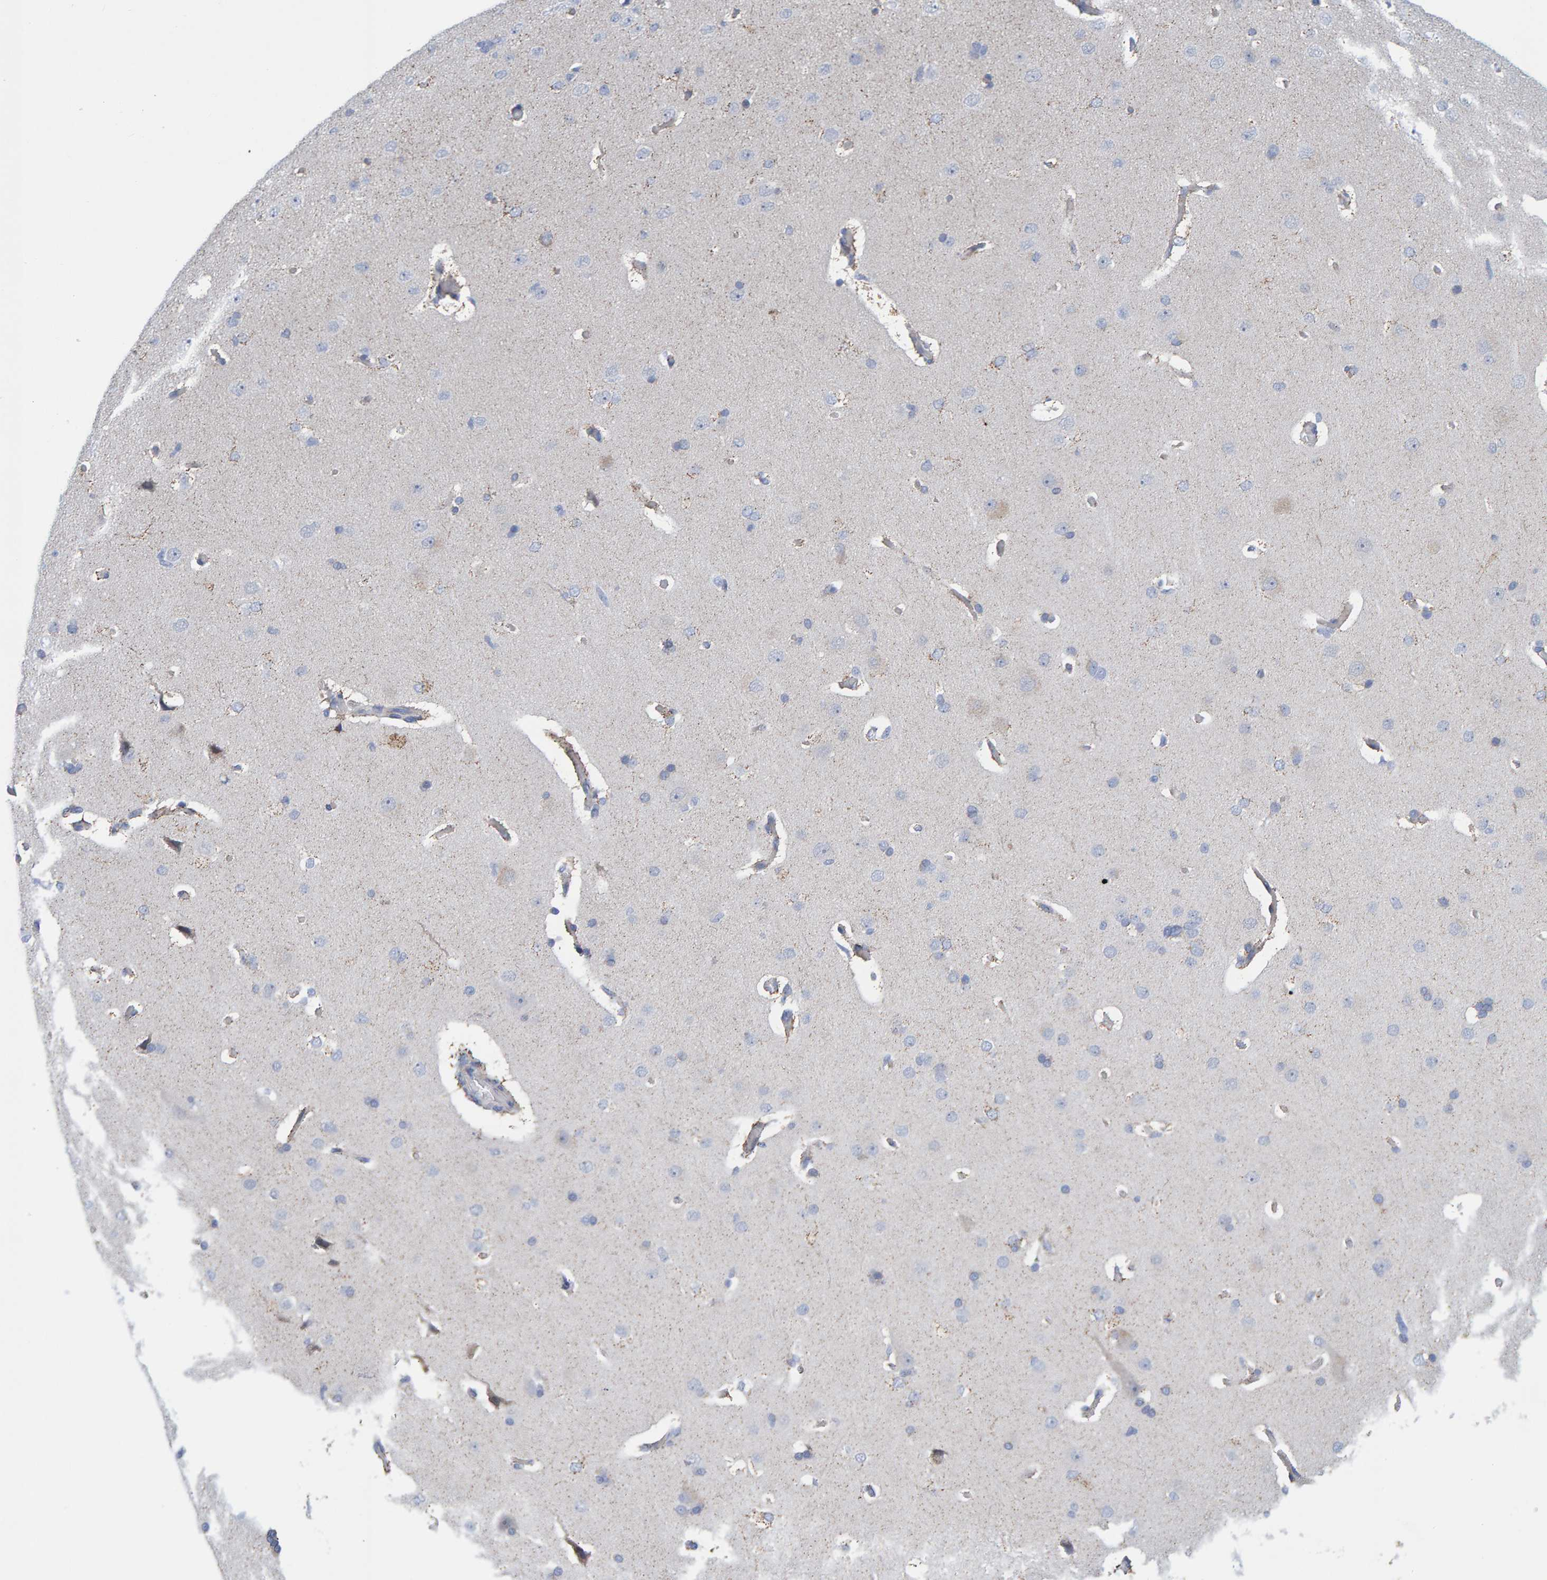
{"staining": {"intensity": "weak", "quantity": ">75%", "location": "cytoplasmic/membranous"}, "tissue": "cerebral cortex", "cell_type": "Endothelial cells", "image_type": "normal", "snomed": [{"axis": "morphology", "description": "Normal tissue, NOS"}, {"axis": "topography", "description": "Cerebral cortex"}], "caption": "Endothelial cells reveal low levels of weak cytoplasmic/membranous positivity in about >75% of cells in benign human cerebral cortex.", "gene": "ZC3H3", "patient": {"sex": "male", "age": 62}}